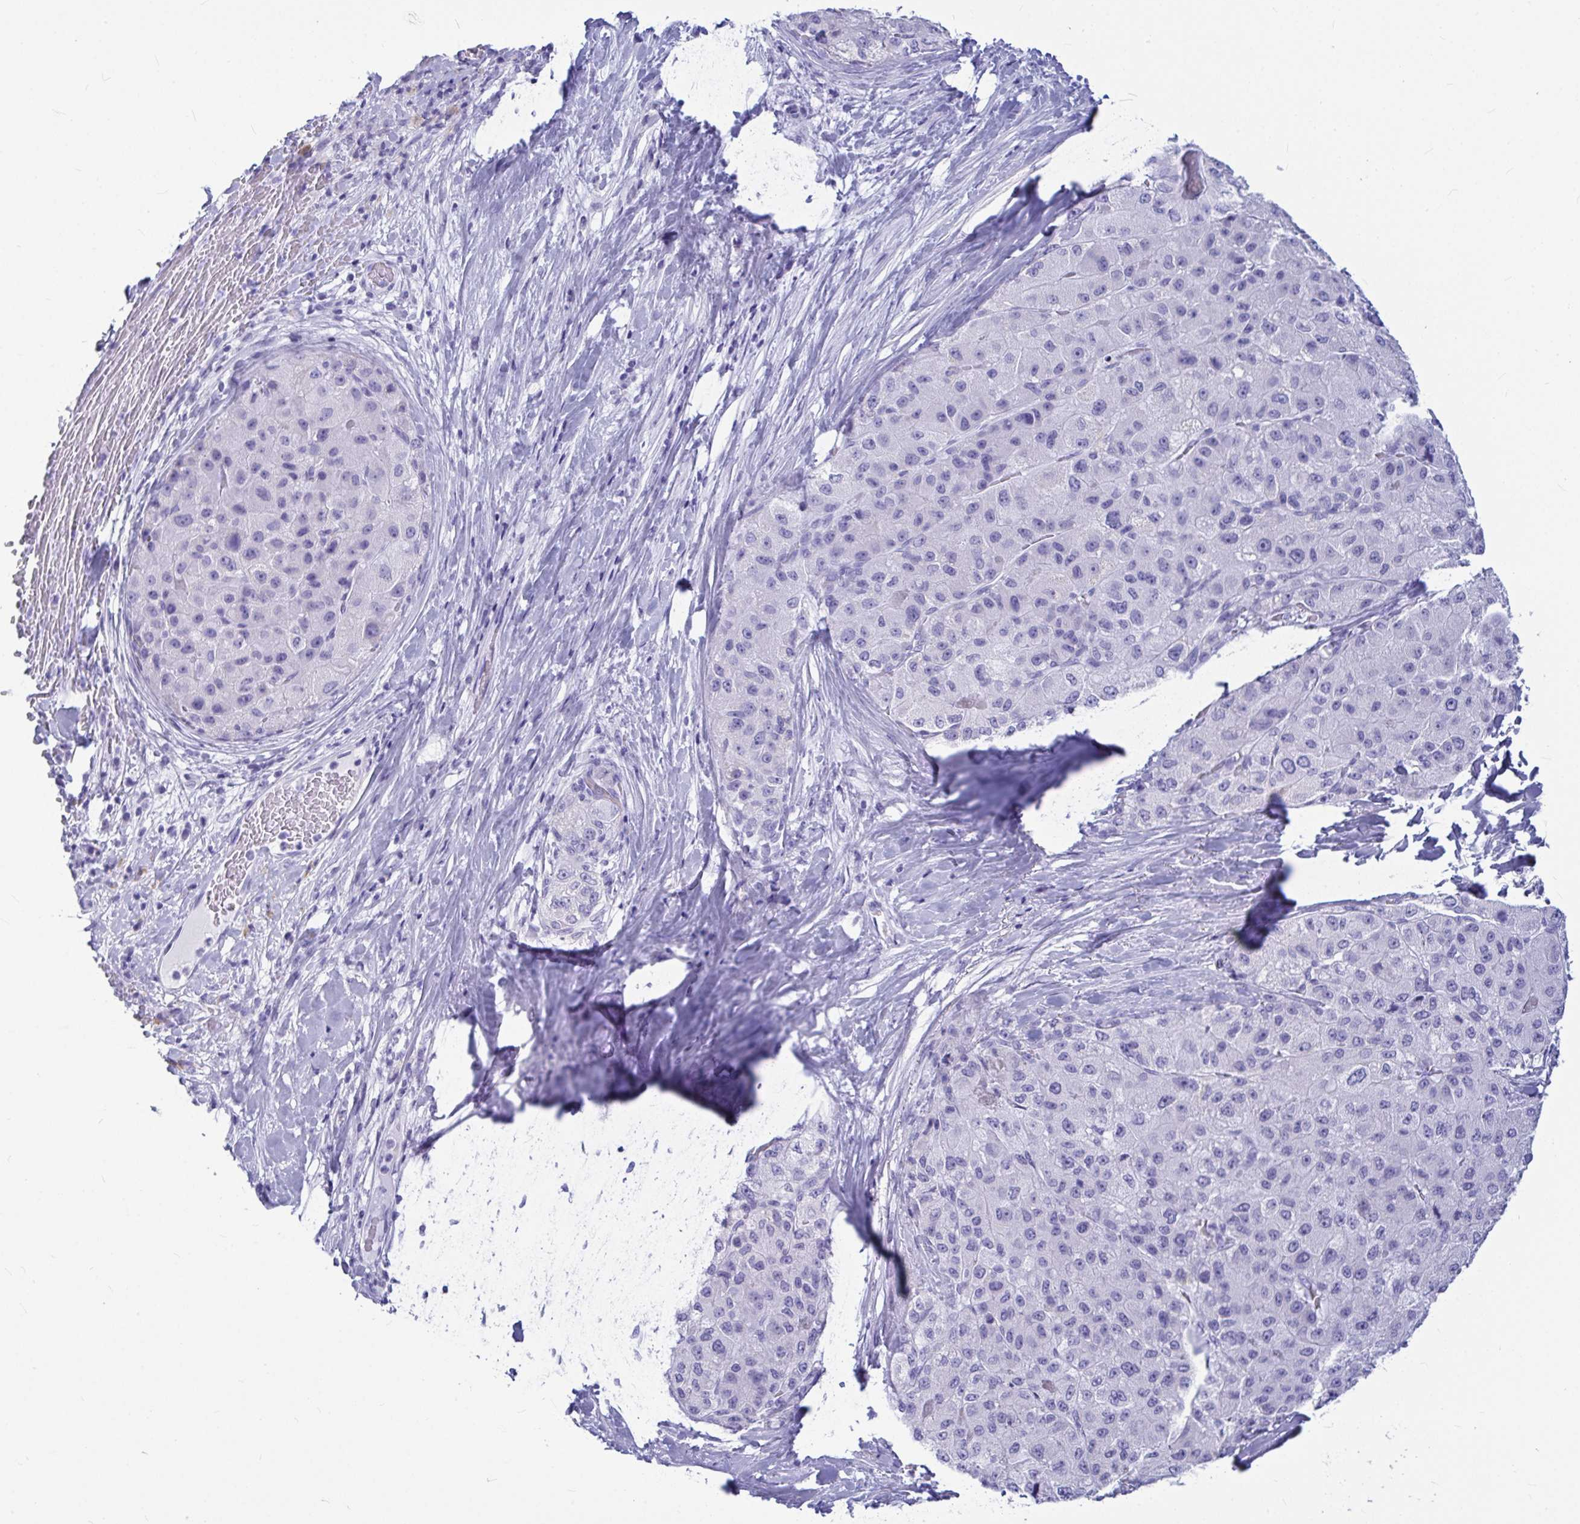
{"staining": {"intensity": "negative", "quantity": "none", "location": "none"}, "tissue": "liver cancer", "cell_type": "Tumor cells", "image_type": "cancer", "snomed": [{"axis": "morphology", "description": "Carcinoma, Hepatocellular, NOS"}, {"axis": "topography", "description": "Liver"}], "caption": "This is an immunohistochemistry micrograph of liver cancer (hepatocellular carcinoma). There is no staining in tumor cells.", "gene": "OR5J2", "patient": {"sex": "male", "age": 80}}